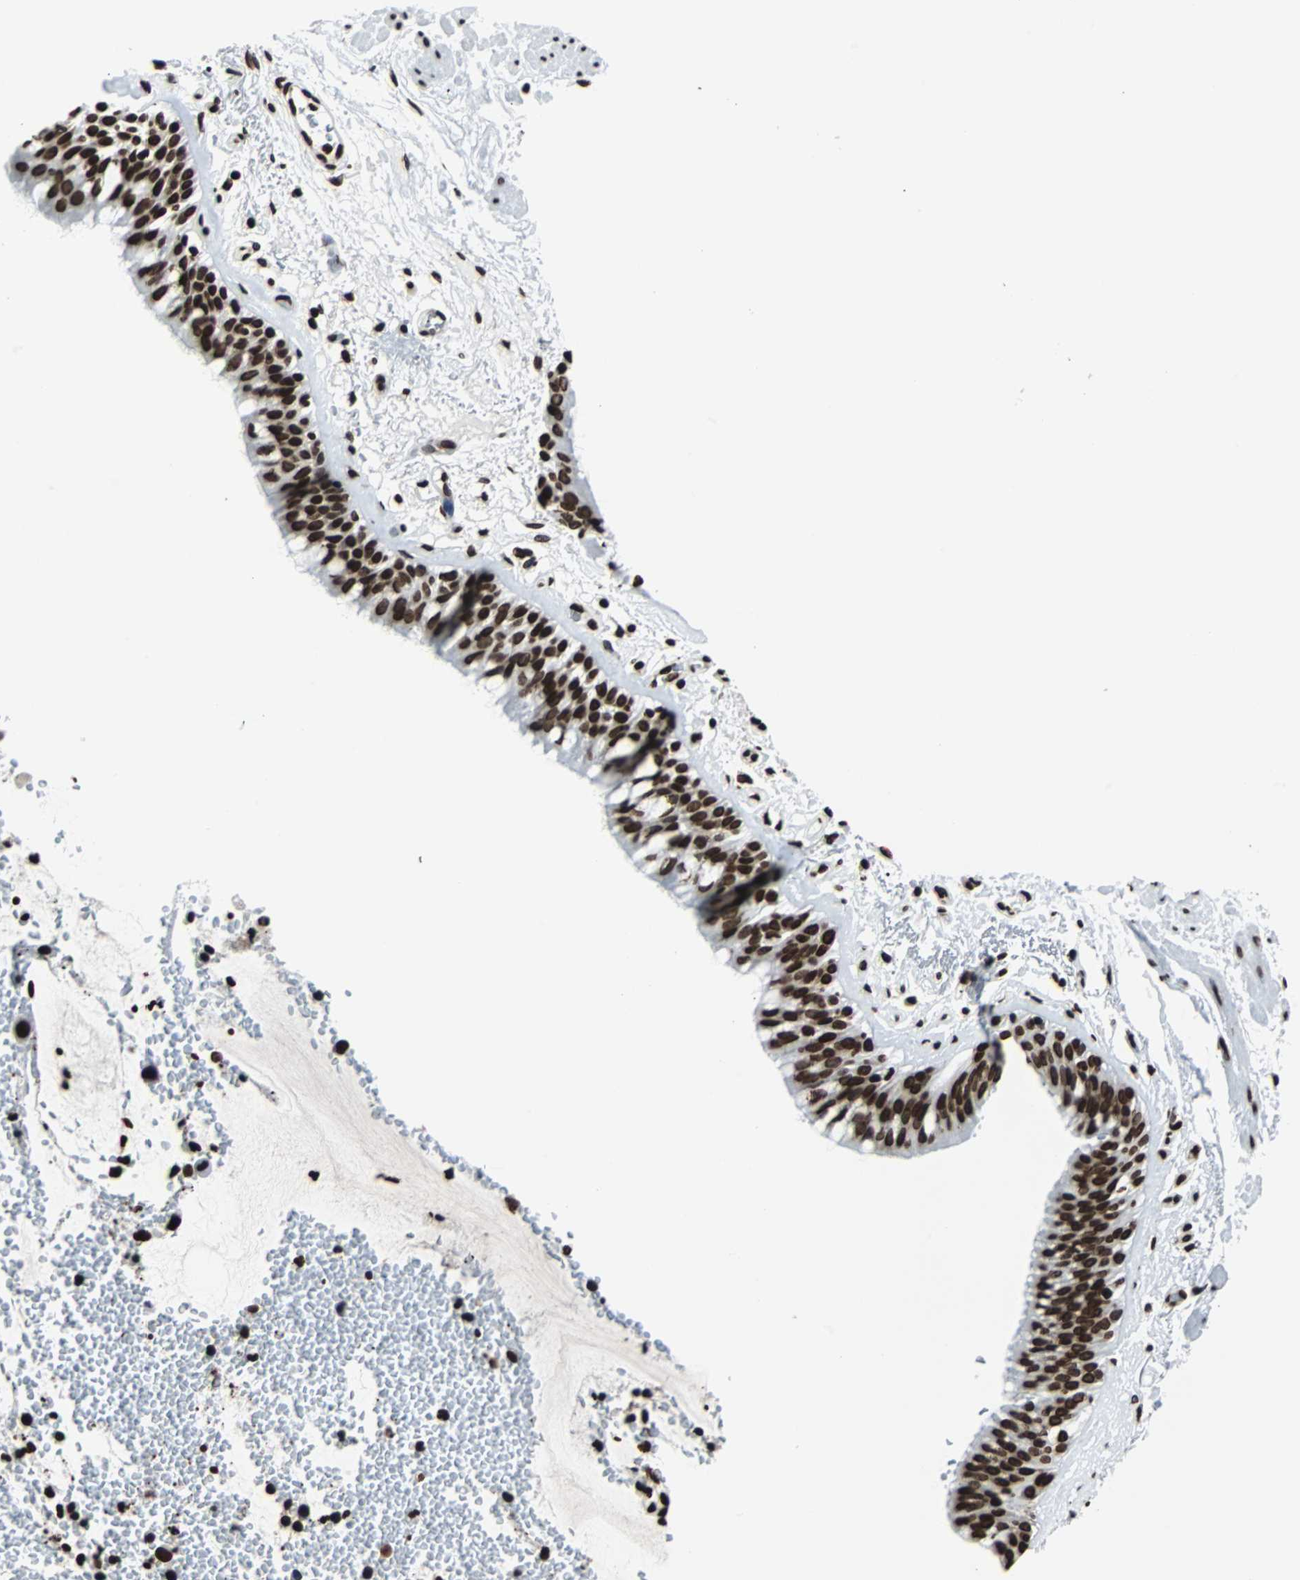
{"staining": {"intensity": "strong", "quantity": ">75%", "location": "nuclear"}, "tissue": "bronchus", "cell_type": "Respiratory epithelial cells", "image_type": "normal", "snomed": [{"axis": "morphology", "description": "Normal tissue, NOS"}, {"axis": "topography", "description": "Bronchus"}], "caption": "IHC of benign bronchus shows high levels of strong nuclear staining in approximately >75% of respiratory epithelial cells. (IHC, brightfield microscopy, high magnification).", "gene": "H2BC18", "patient": {"sex": "male", "age": 66}}